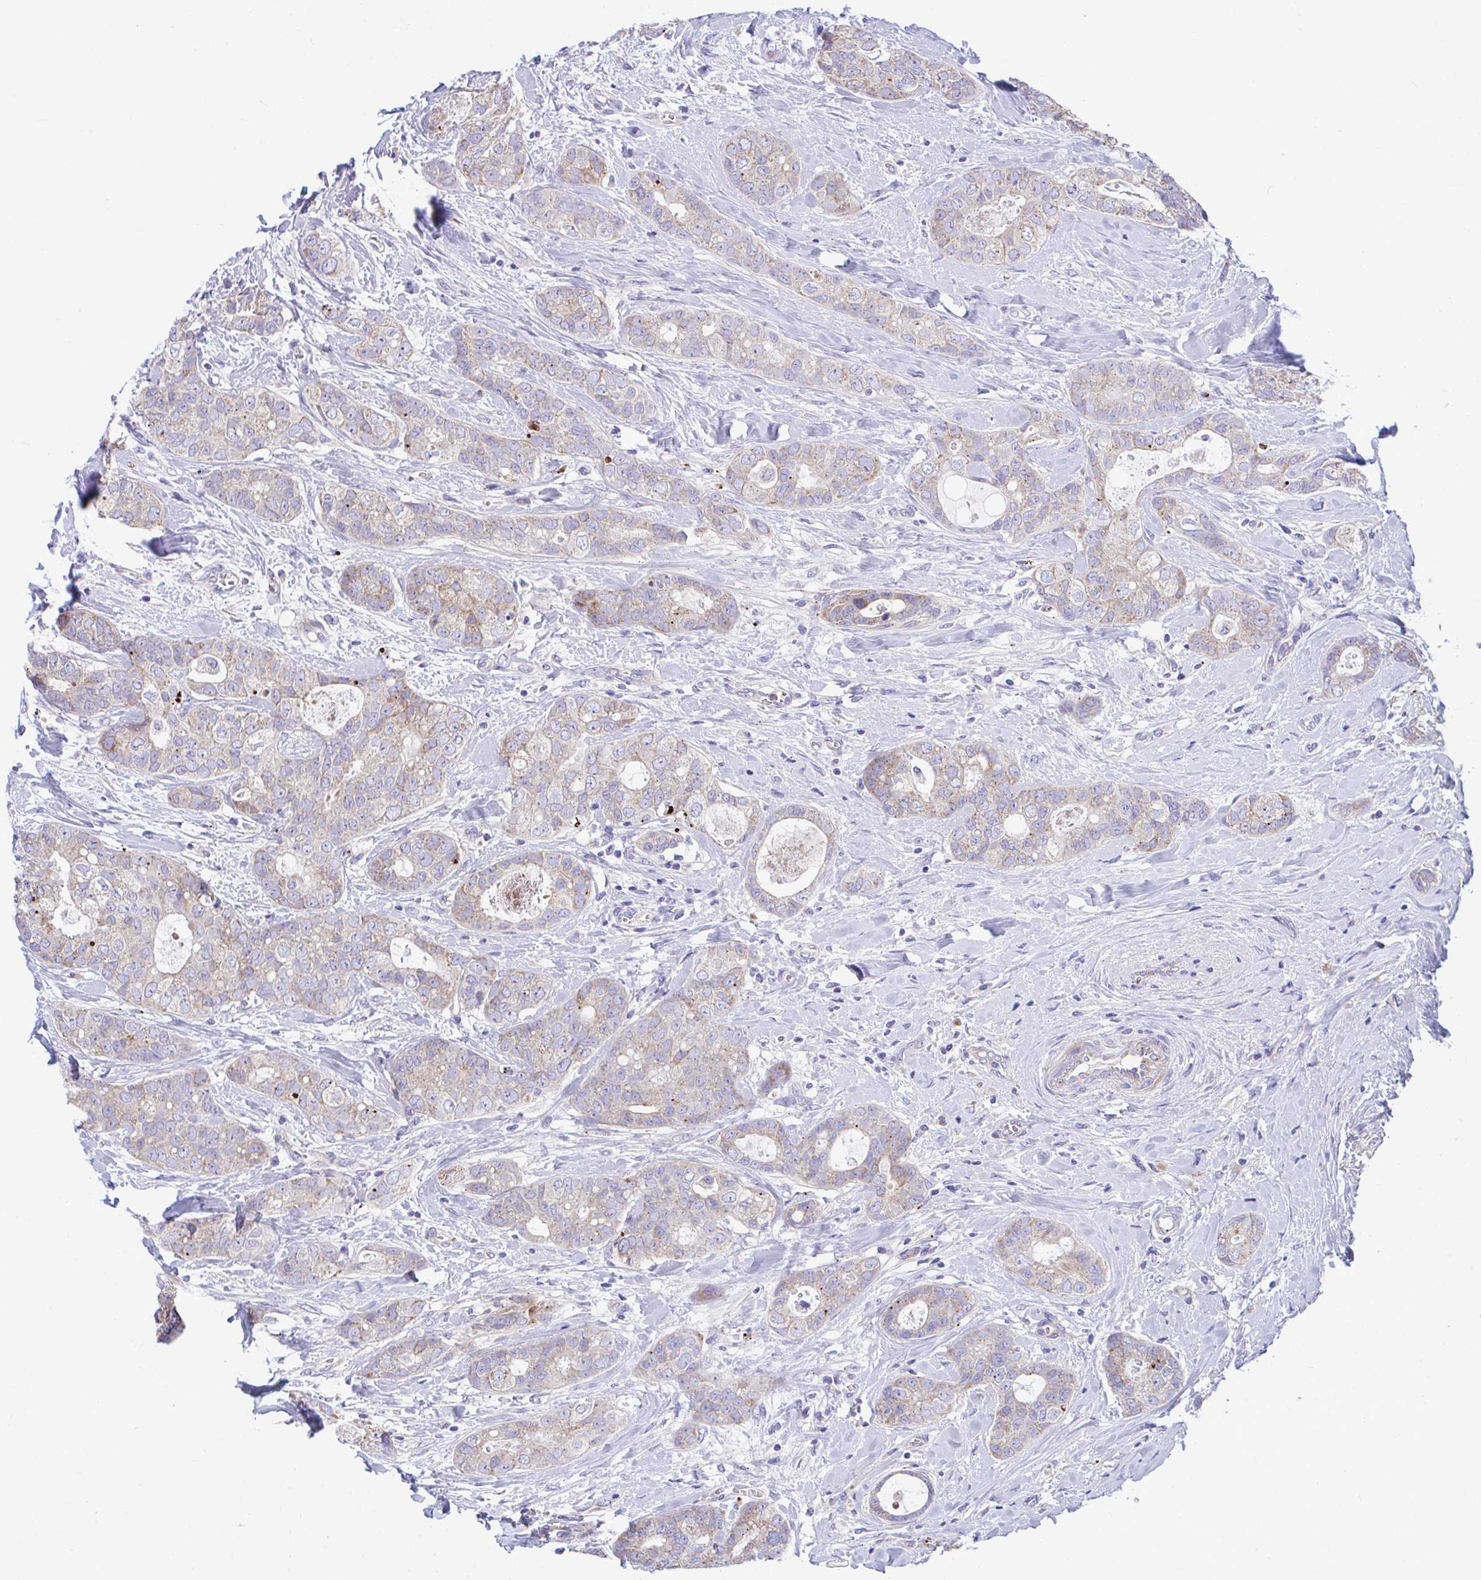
{"staining": {"intensity": "weak", "quantity": "25%-75%", "location": "cytoplasmic/membranous"}, "tissue": "breast cancer", "cell_type": "Tumor cells", "image_type": "cancer", "snomed": [{"axis": "morphology", "description": "Duct carcinoma"}, {"axis": "topography", "description": "Breast"}], "caption": "About 25%-75% of tumor cells in human breast infiltrating ductal carcinoma reveal weak cytoplasmic/membranous protein positivity as visualized by brown immunohistochemical staining.", "gene": "MRPS16", "patient": {"sex": "female", "age": 45}}